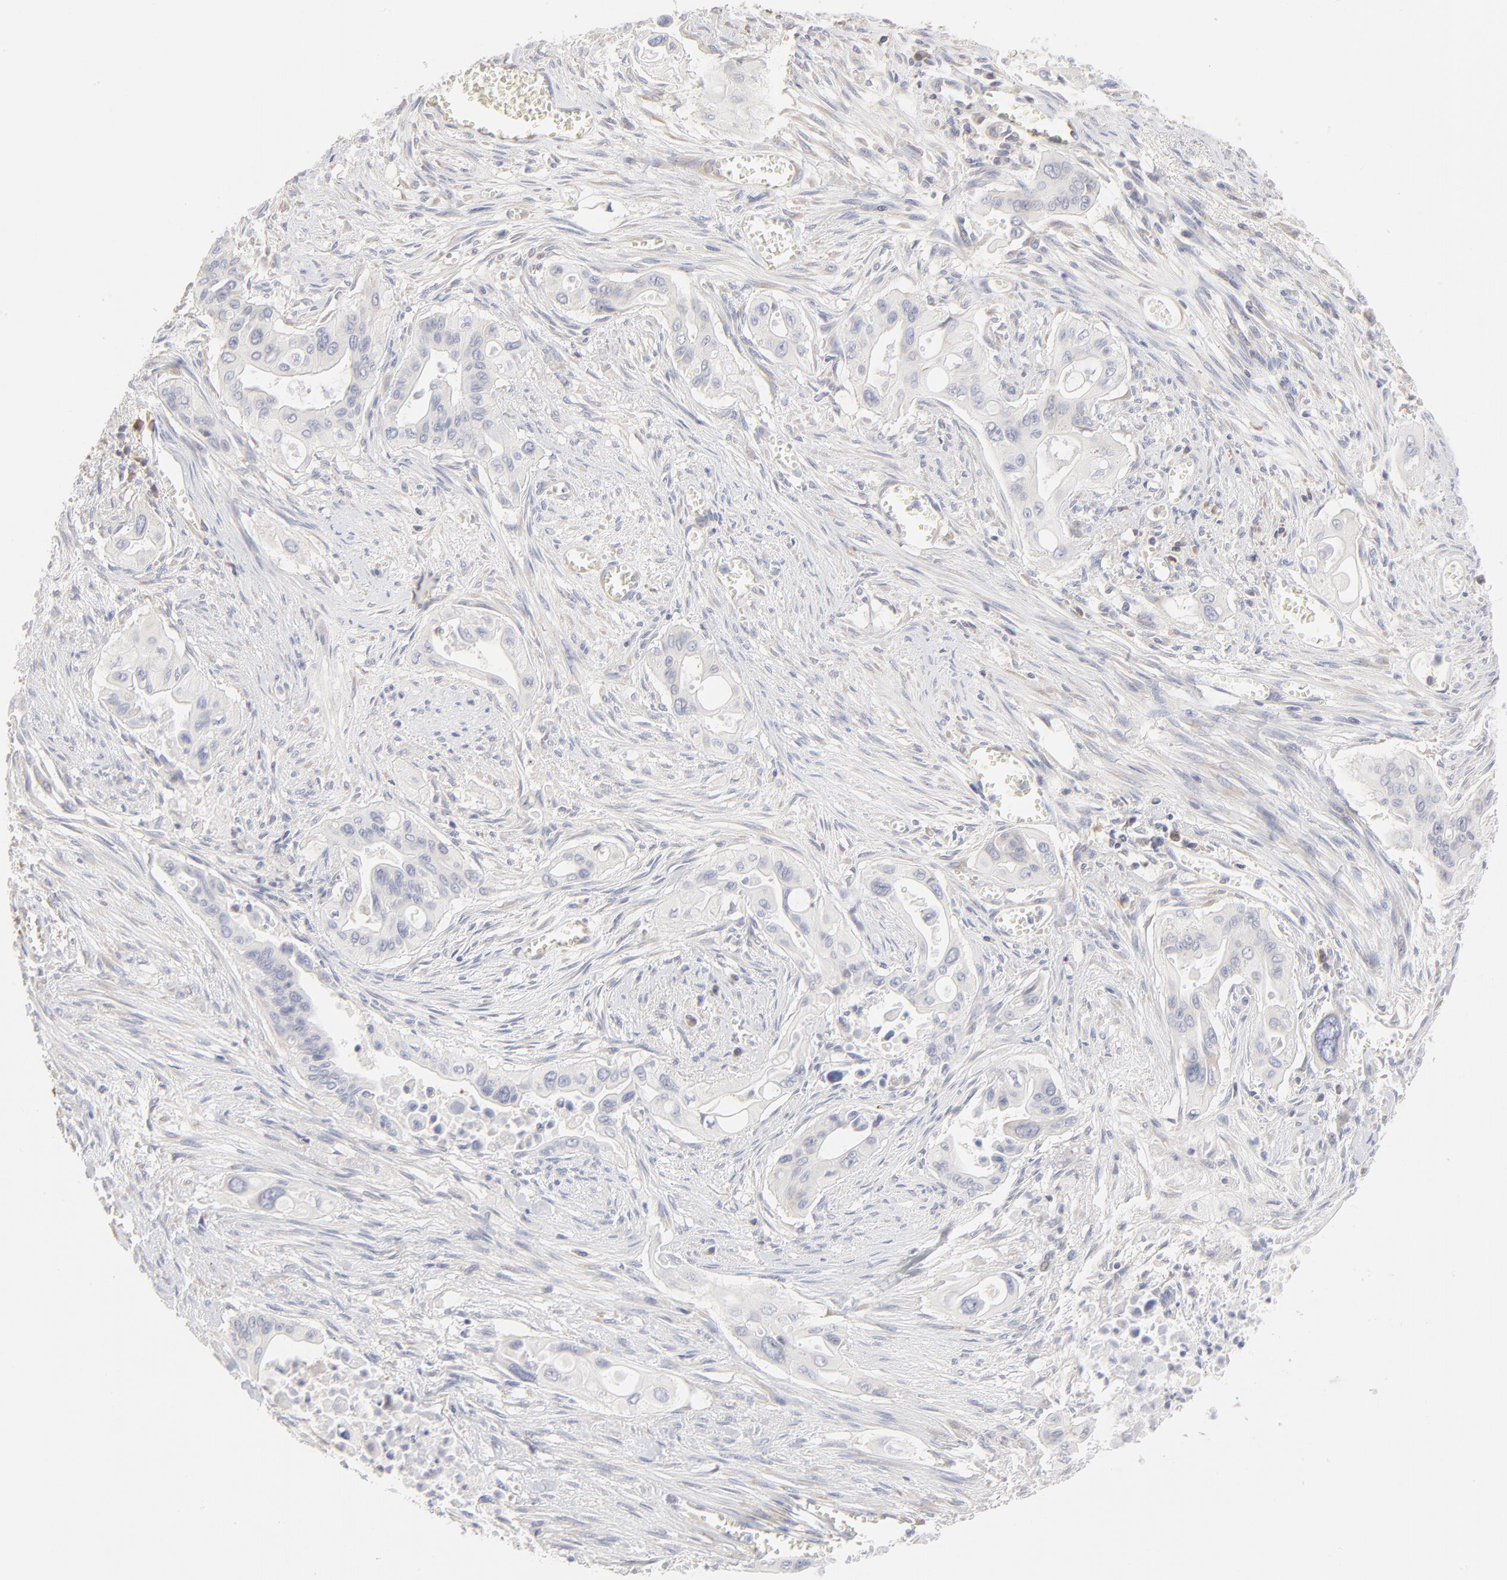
{"staining": {"intensity": "negative", "quantity": "none", "location": "none"}, "tissue": "pancreatic cancer", "cell_type": "Tumor cells", "image_type": "cancer", "snomed": [{"axis": "morphology", "description": "Adenocarcinoma, NOS"}, {"axis": "topography", "description": "Pancreas"}], "caption": "Photomicrograph shows no protein expression in tumor cells of pancreatic cancer (adenocarcinoma) tissue. The staining was performed using DAB (3,3'-diaminobenzidine) to visualize the protein expression in brown, while the nuclei were stained in blue with hematoxylin (Magnification: 20x).", "gene": "RPS21", "patient": {"sex": "male", "age": 77}}